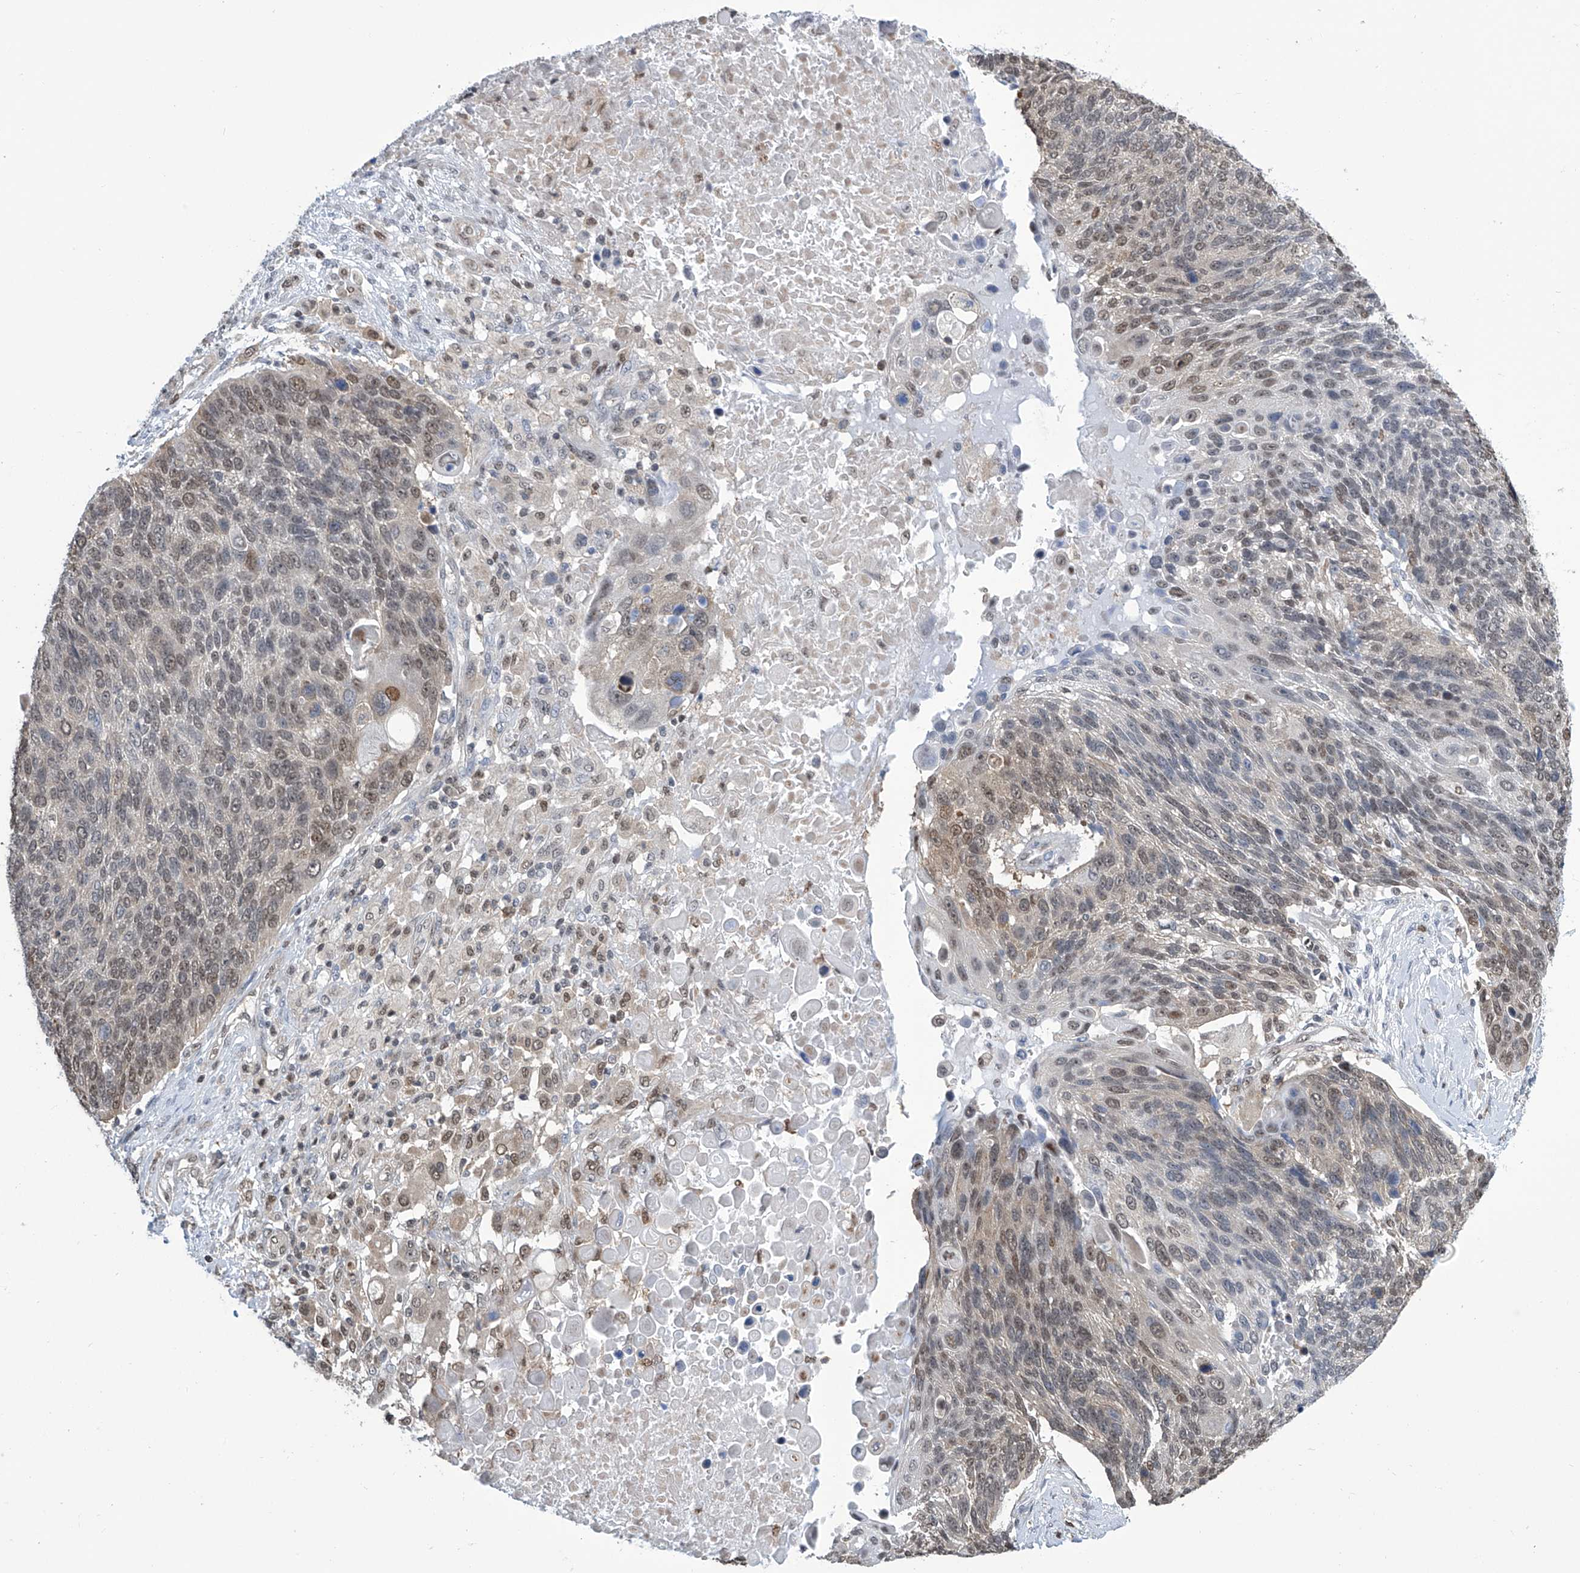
{"staining": {"intensity": "weak", "quantity": "25%-75%", "location": "nuclear"}, "tissue": "lung cancer", "cell_type": "Tumor cells", "image_type": "cancer", "snomed": [{"axis": "morphology", "description": "Squamous cell carcinoma, NOS"}, {"axis": "topography", "description": "Lung"}], "caption": "IHC of lung squamous cell carcinoma exhibits low levels of weak nuclear staining in about 25%-75% of tumor cells. The staining is performed using DAB brown chromogen to label protein expression. The nuclei are counter-stained blue using hematoxylin.", "gene": "SREBF2", "patient": {"sex": "male", "age": 66}}